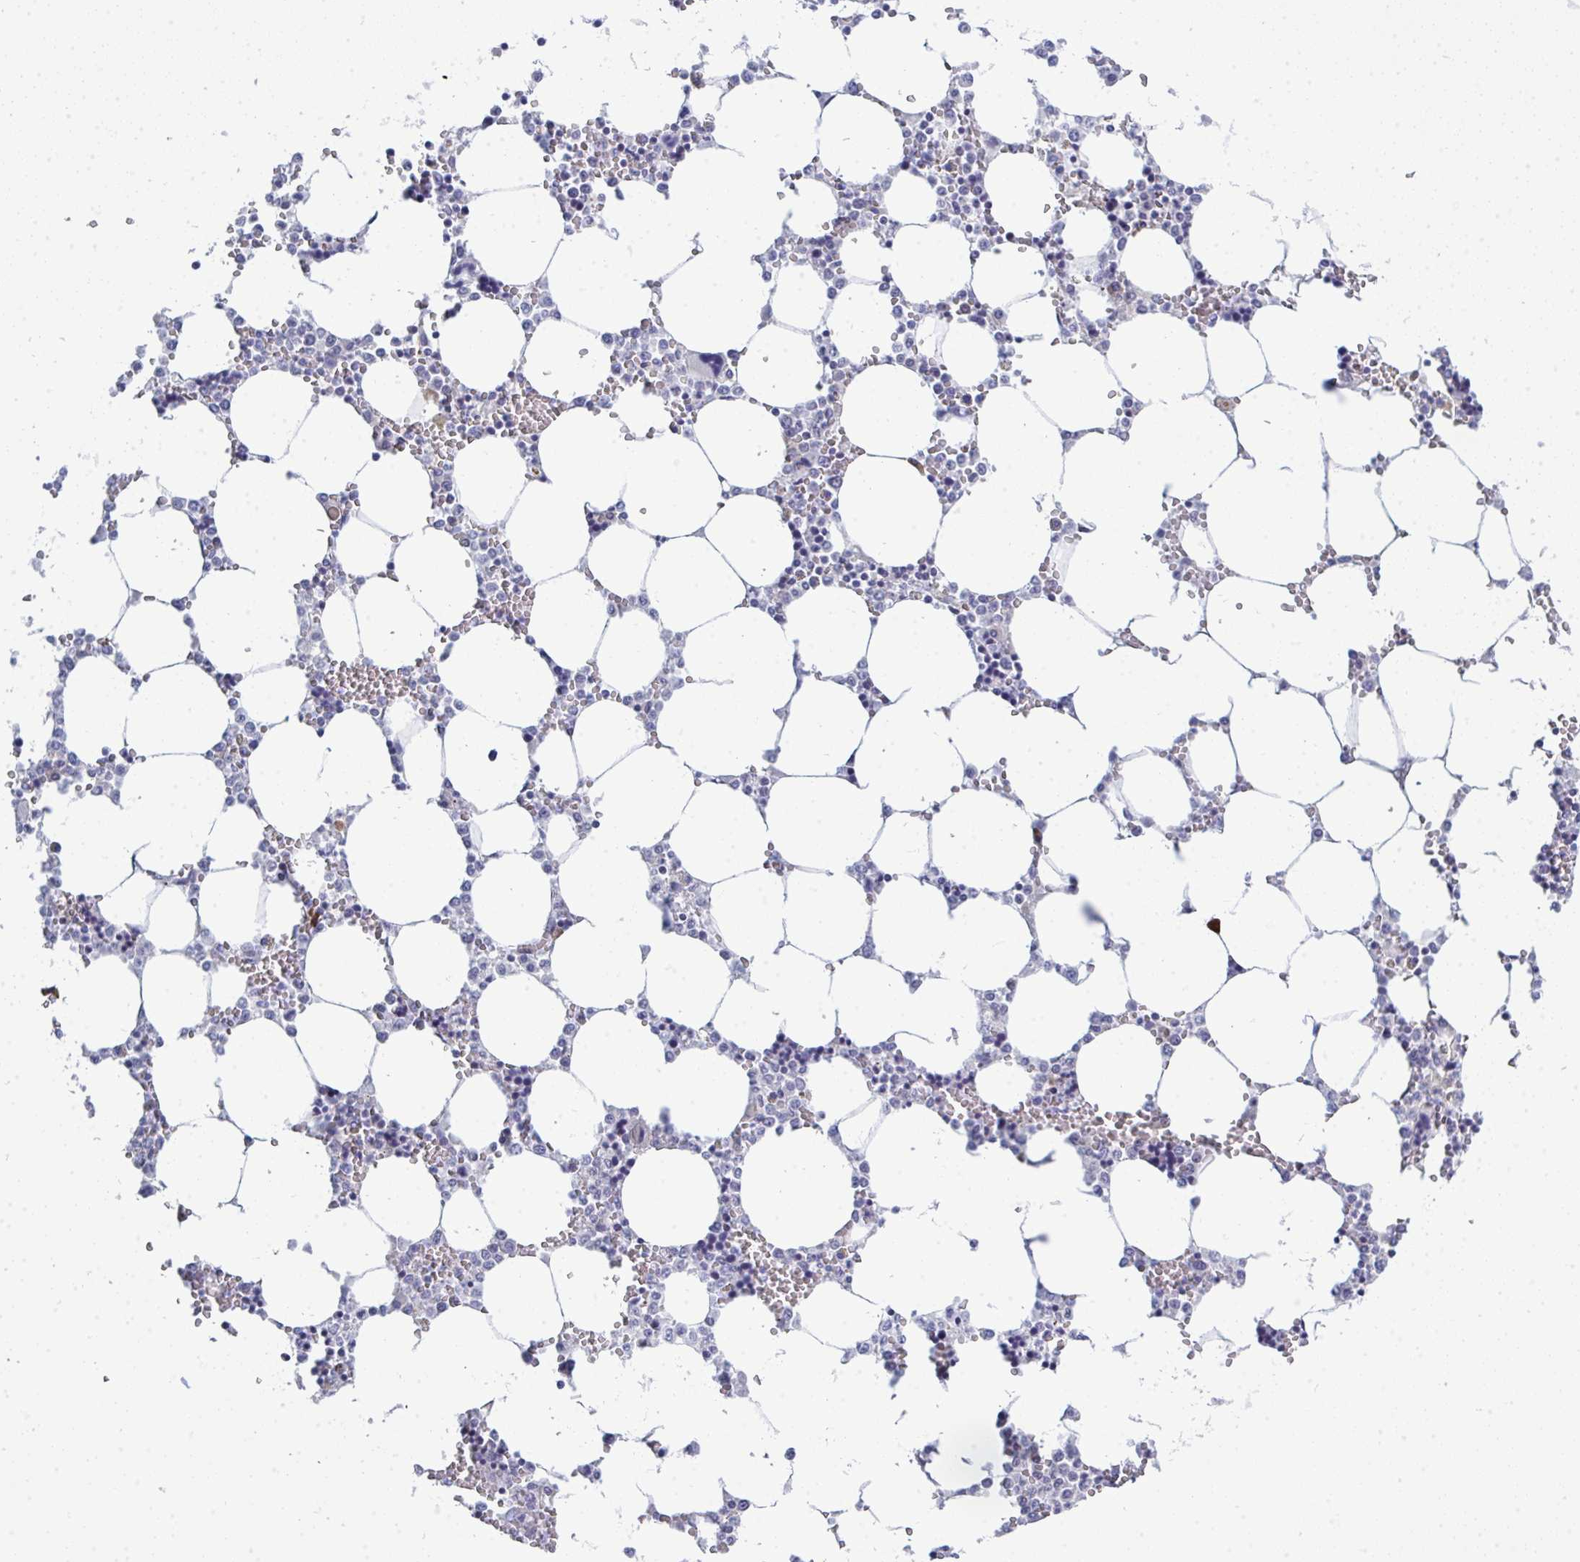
{"staining": {"intensity": "negative", "quantity": "none", "location": "none"}, "tissue": "bone marrow", "cell_type": "Hematopoietic cells", "image_type": "normal", "snomed": [{"axis": "morphology", "description": "Normal tissue, NOS"}, {"axis": "topography", "description": "Bone marrow"}], "caption": "The photomicrograph exhibits no significant positivity in hematopoietic cells of bone marrow. The staining is performed using DAB (3,3'-diaminobenzidine) brown chromogen with nuclei counter-stained in using hematoxylin.", "gene": "TAB1", "patient": {"sex": "male", "age": 64}}